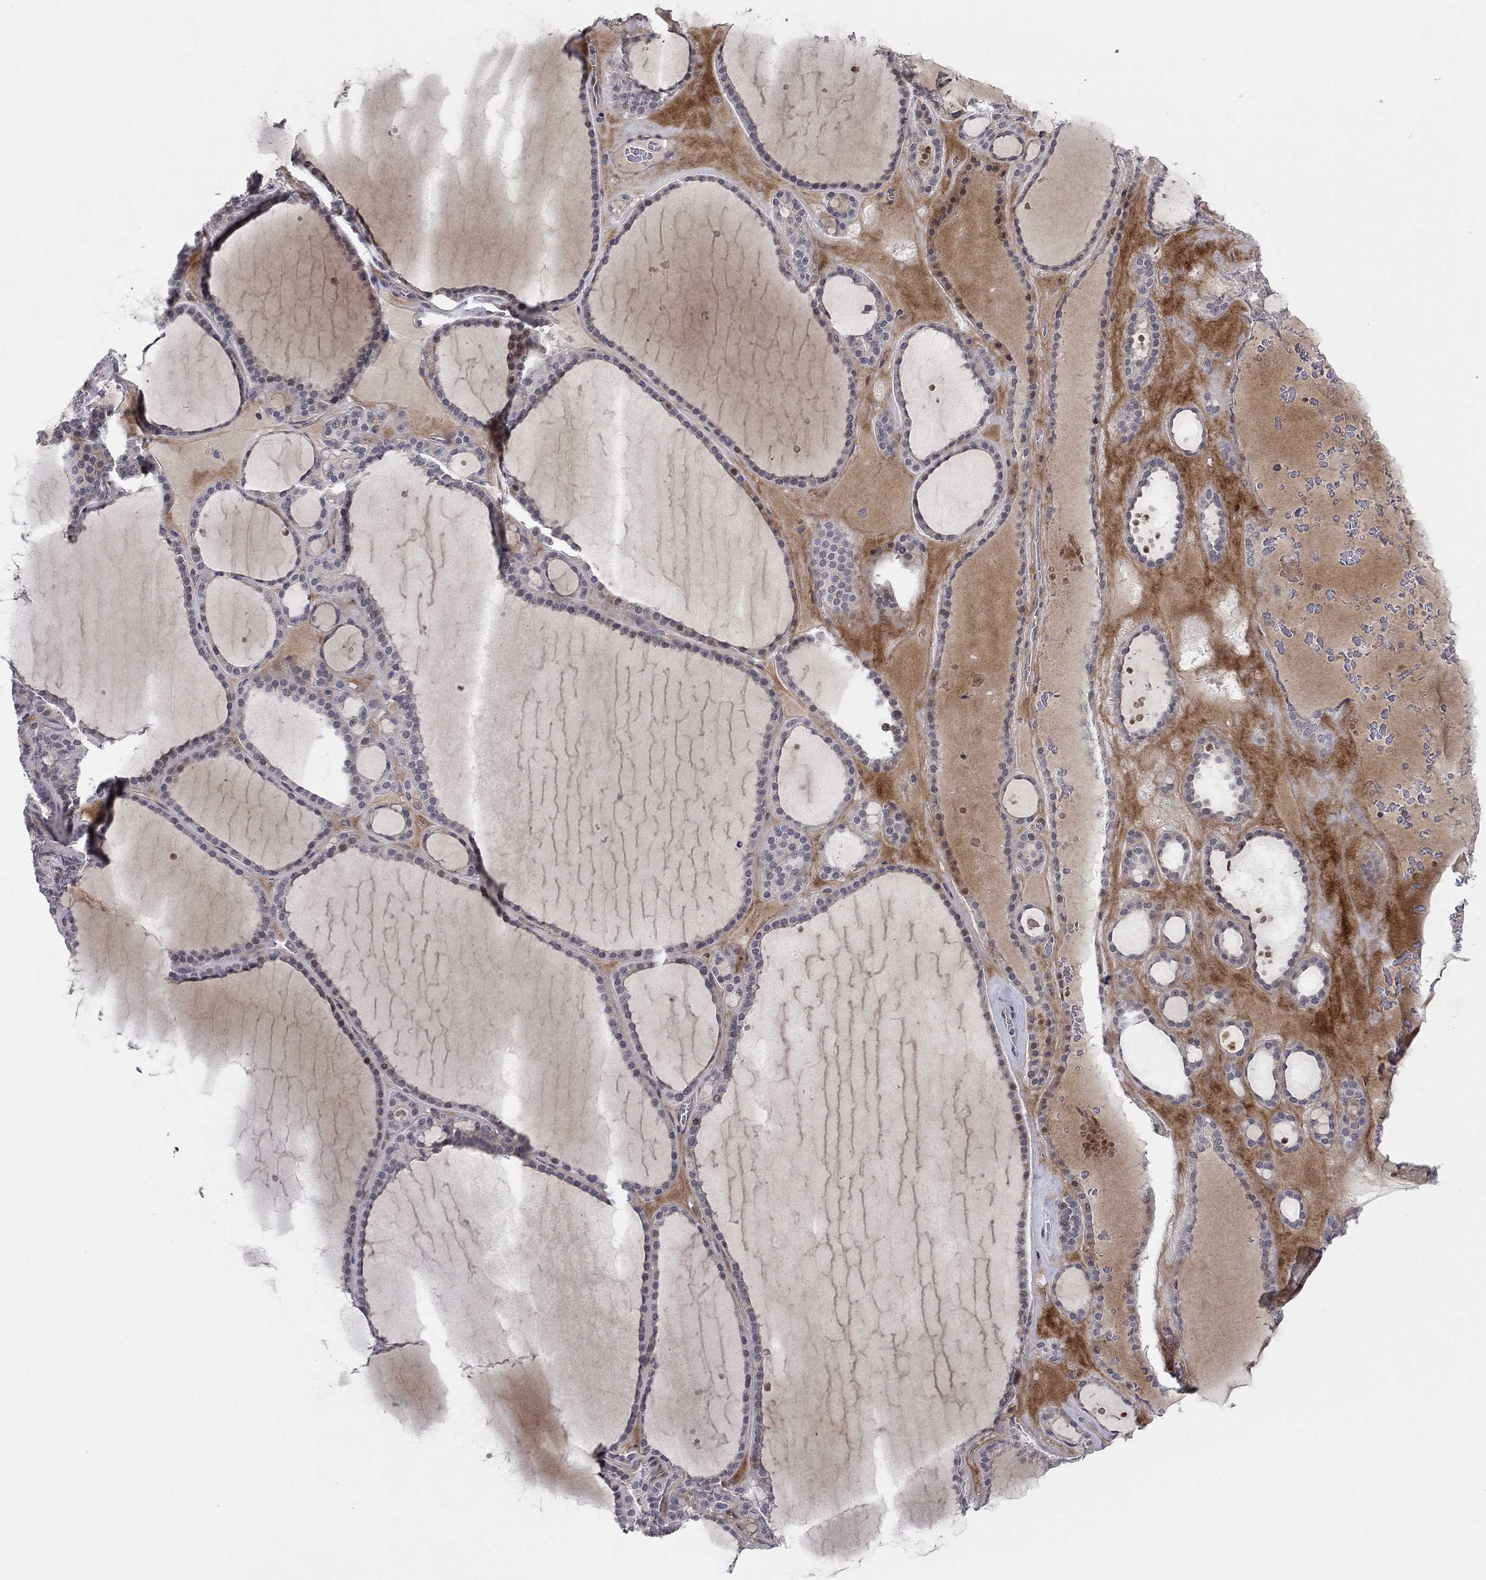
{"staining": {"intensity": "negative", "quantity": "none", "location": "none"}, "tissue": "thyroid gland", "cell_type": "Glandular cells", "image_type": "normal", "snomed": [{"axis": "morphology", "description": "Normal tissue, NOS"}, {"axis": "topography", "description": "Thyroid gland"}], "caption": "This is an immunohistochemistry (IHC) histopathology image of normal human thyroid gland. There is no positivity in glandular cells.", "gene": "KAT14", "patient": {"sex": "male", "age": 63}}